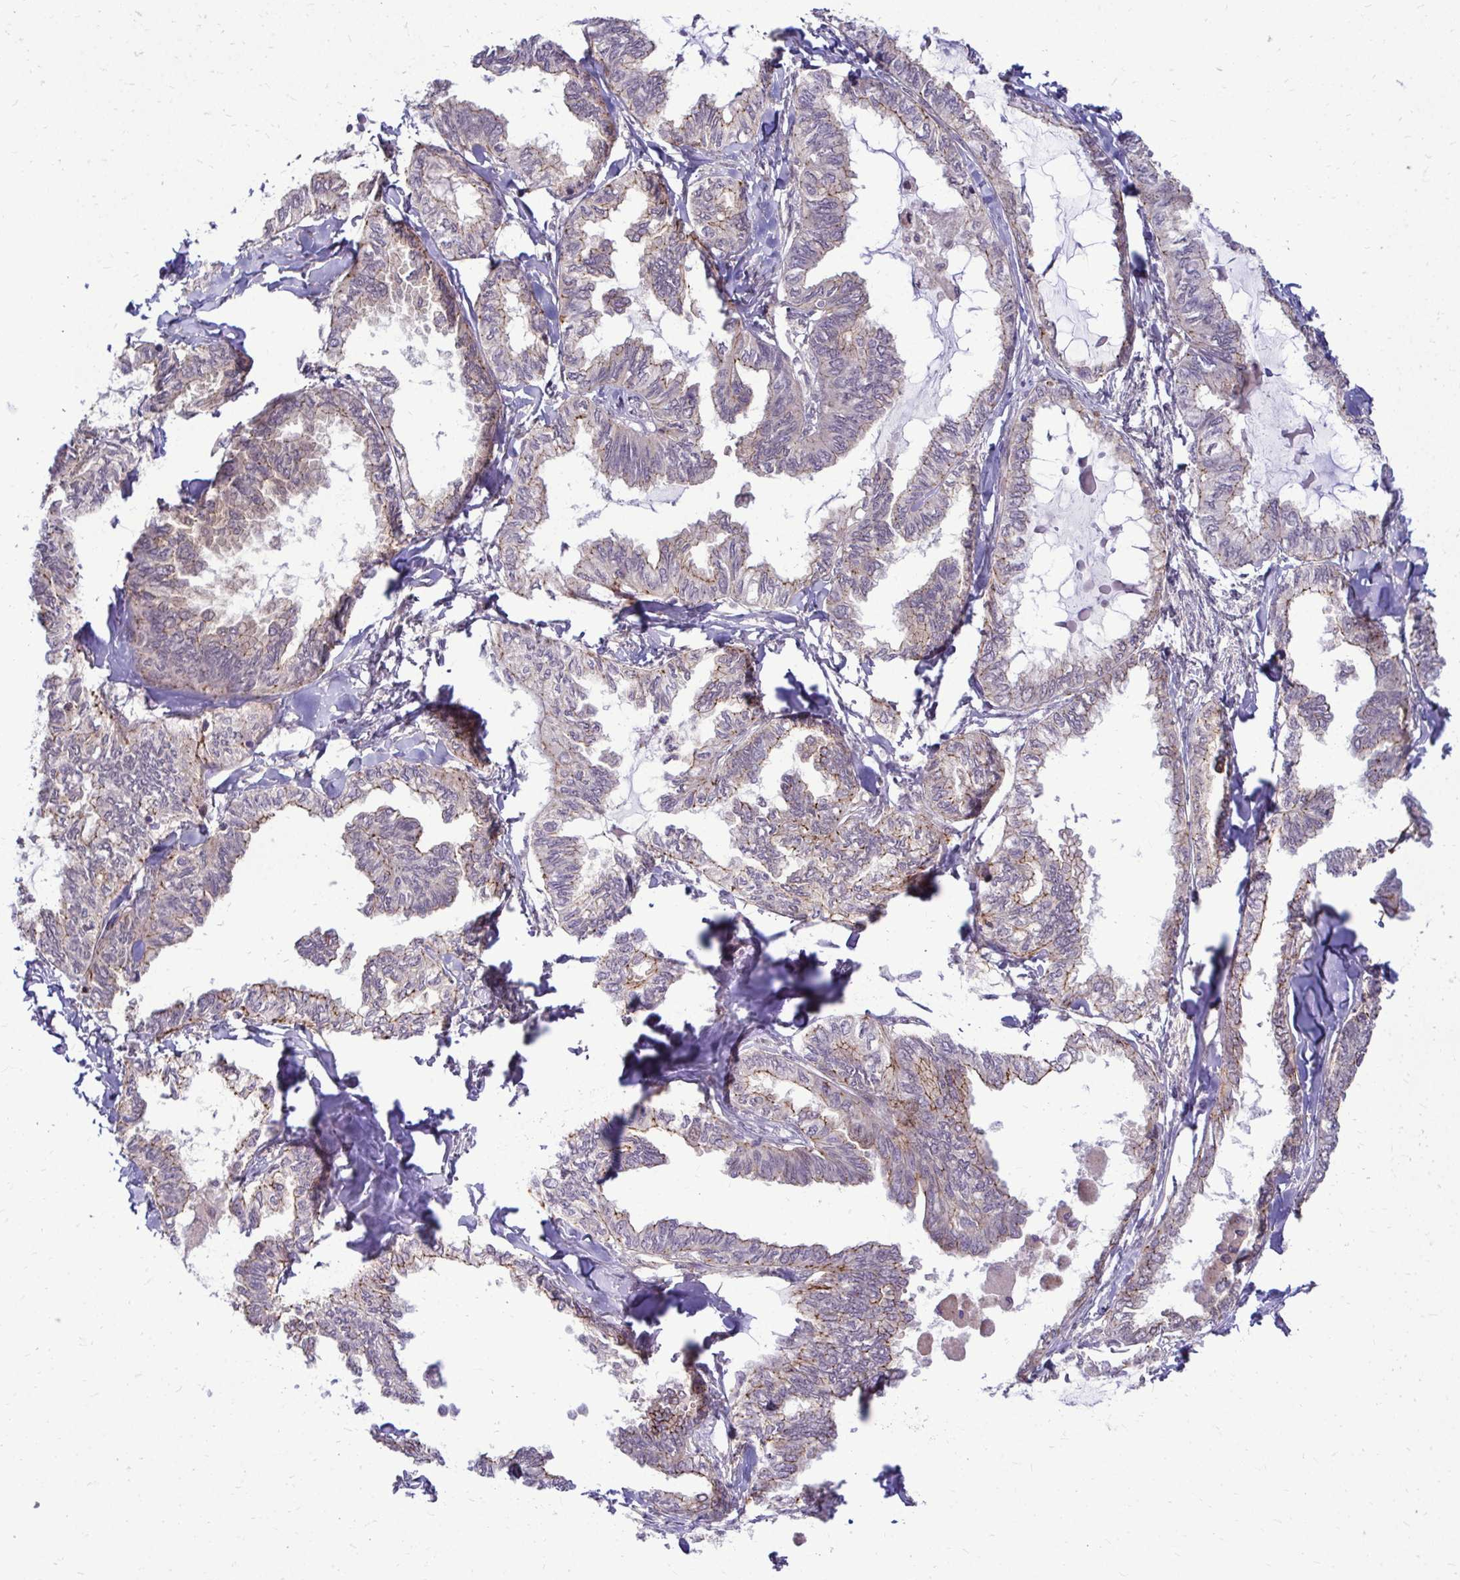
{"staining": {"intensity": "weak", "quantity": "<25%", "location": "cytoplasmic/membranous"}, "tissue": "ovarian cancer", "cell_type": "Tumor cells", "image_type": "cancer", "snomed": [{"axis": "morphology", "description": "Carcinoma, endometroid"}, {"axis": "topography", "description": "Ovary"}], "caption": "Protein analysis of ovarian cancer reveals no significant expression in tumor cells.", "gene": "TRIP6", "patient": {"sex": "female", "age": 70}}